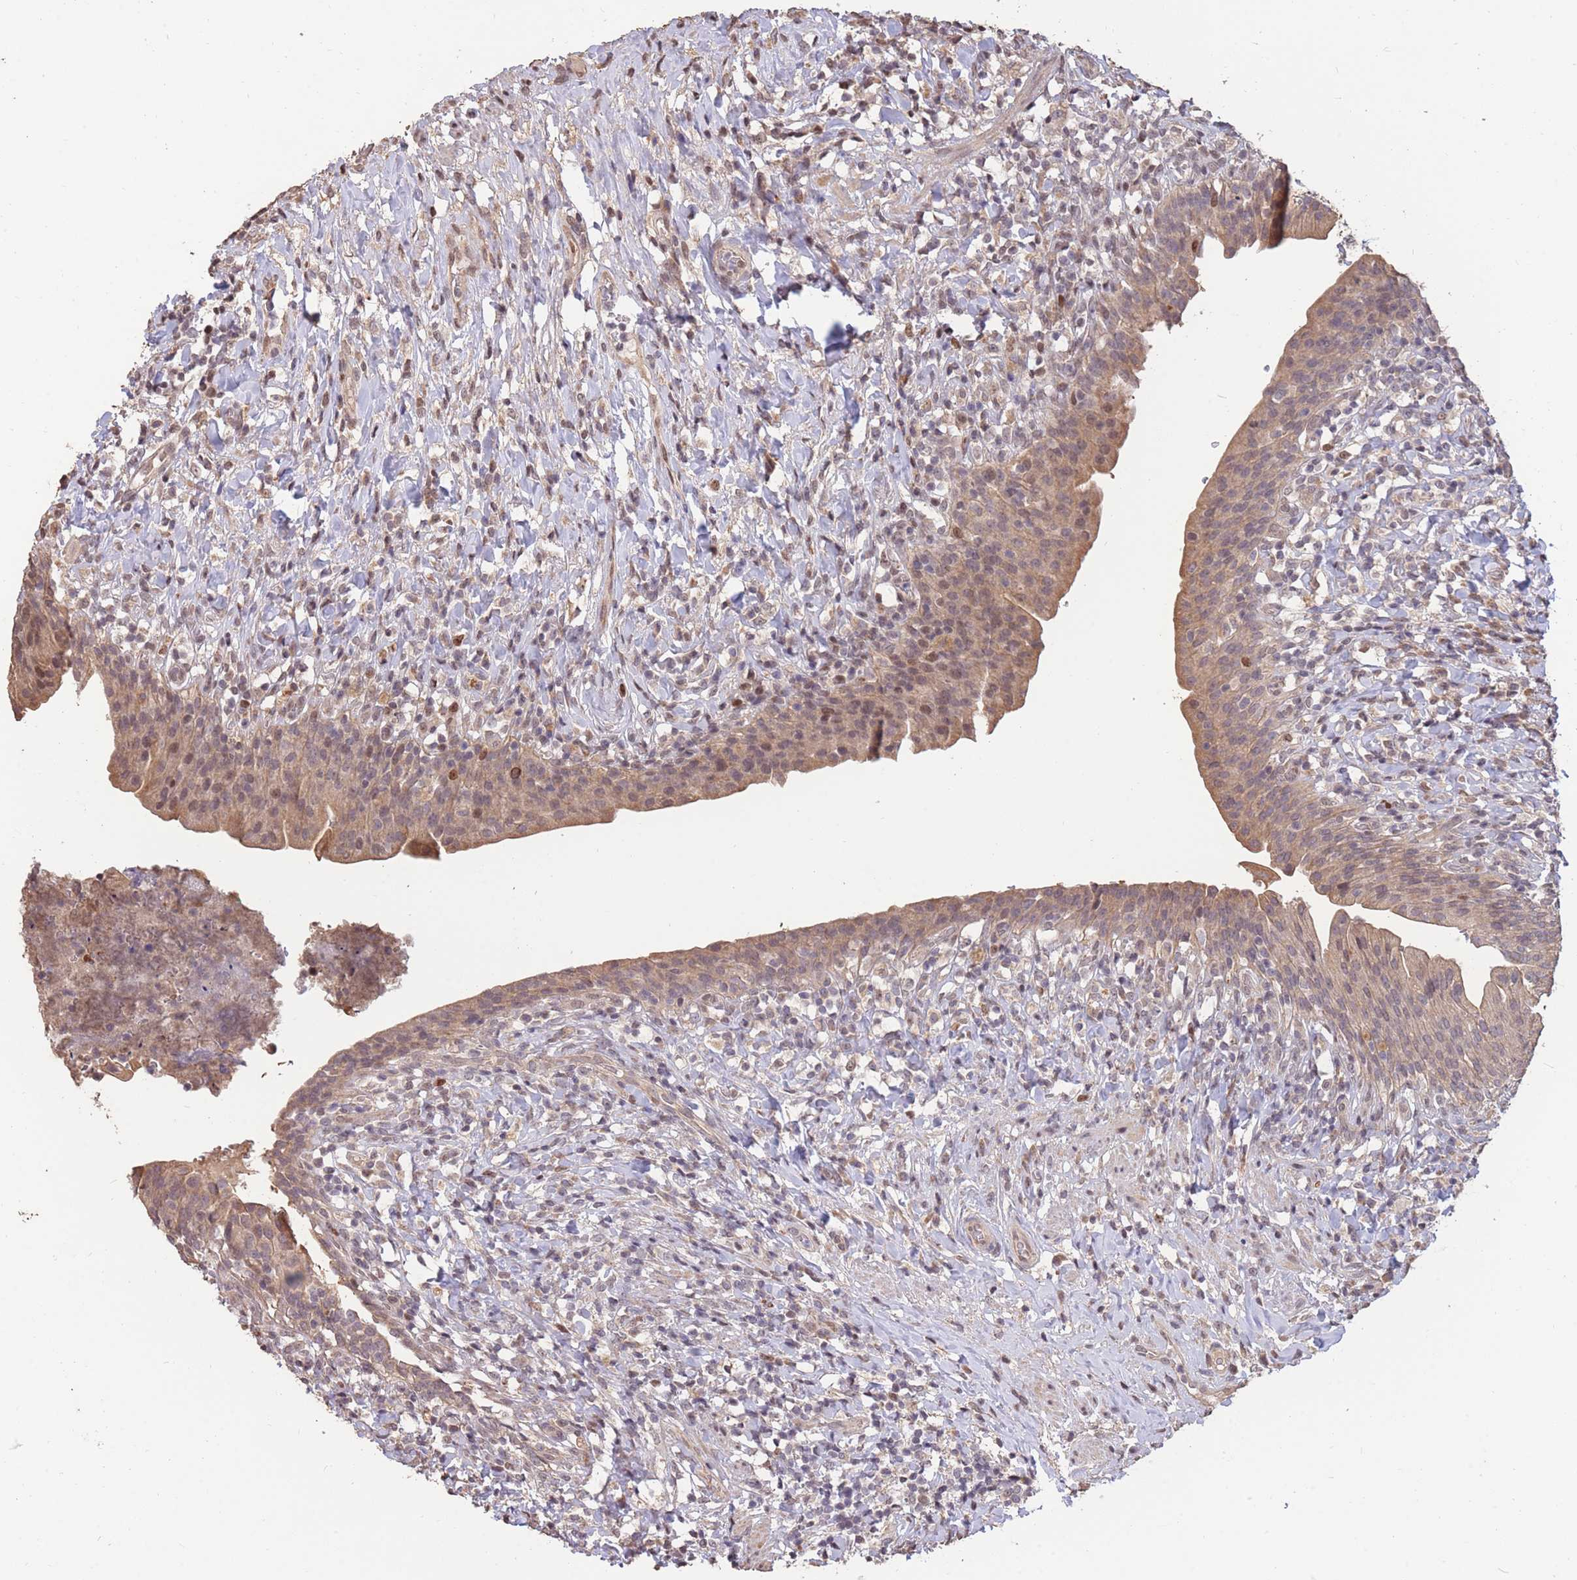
{"staining": {"intensity": "moderate", "quantity": ">75%", "location": "cytoplasmic/membranous"}, "tissue": "urinary bladder", "cell_type": "Urothelial cells", "image_type": "normal", "snomed": [{"axis": "morphology", "description": "Normal tissue, NOS"}, {"axis": "morphology", "description": "Inflammation, NOS"}, {"axis": "topography", "description": "Urinary bladder"}], "caption": "This is an image of IHC staining of normal urinary bladder, which shows moderate expression in the cytoplasmic/membranous of urothelial cells.", "gene": "RGS14", "patient": {"sex": "male", "age": 64}}